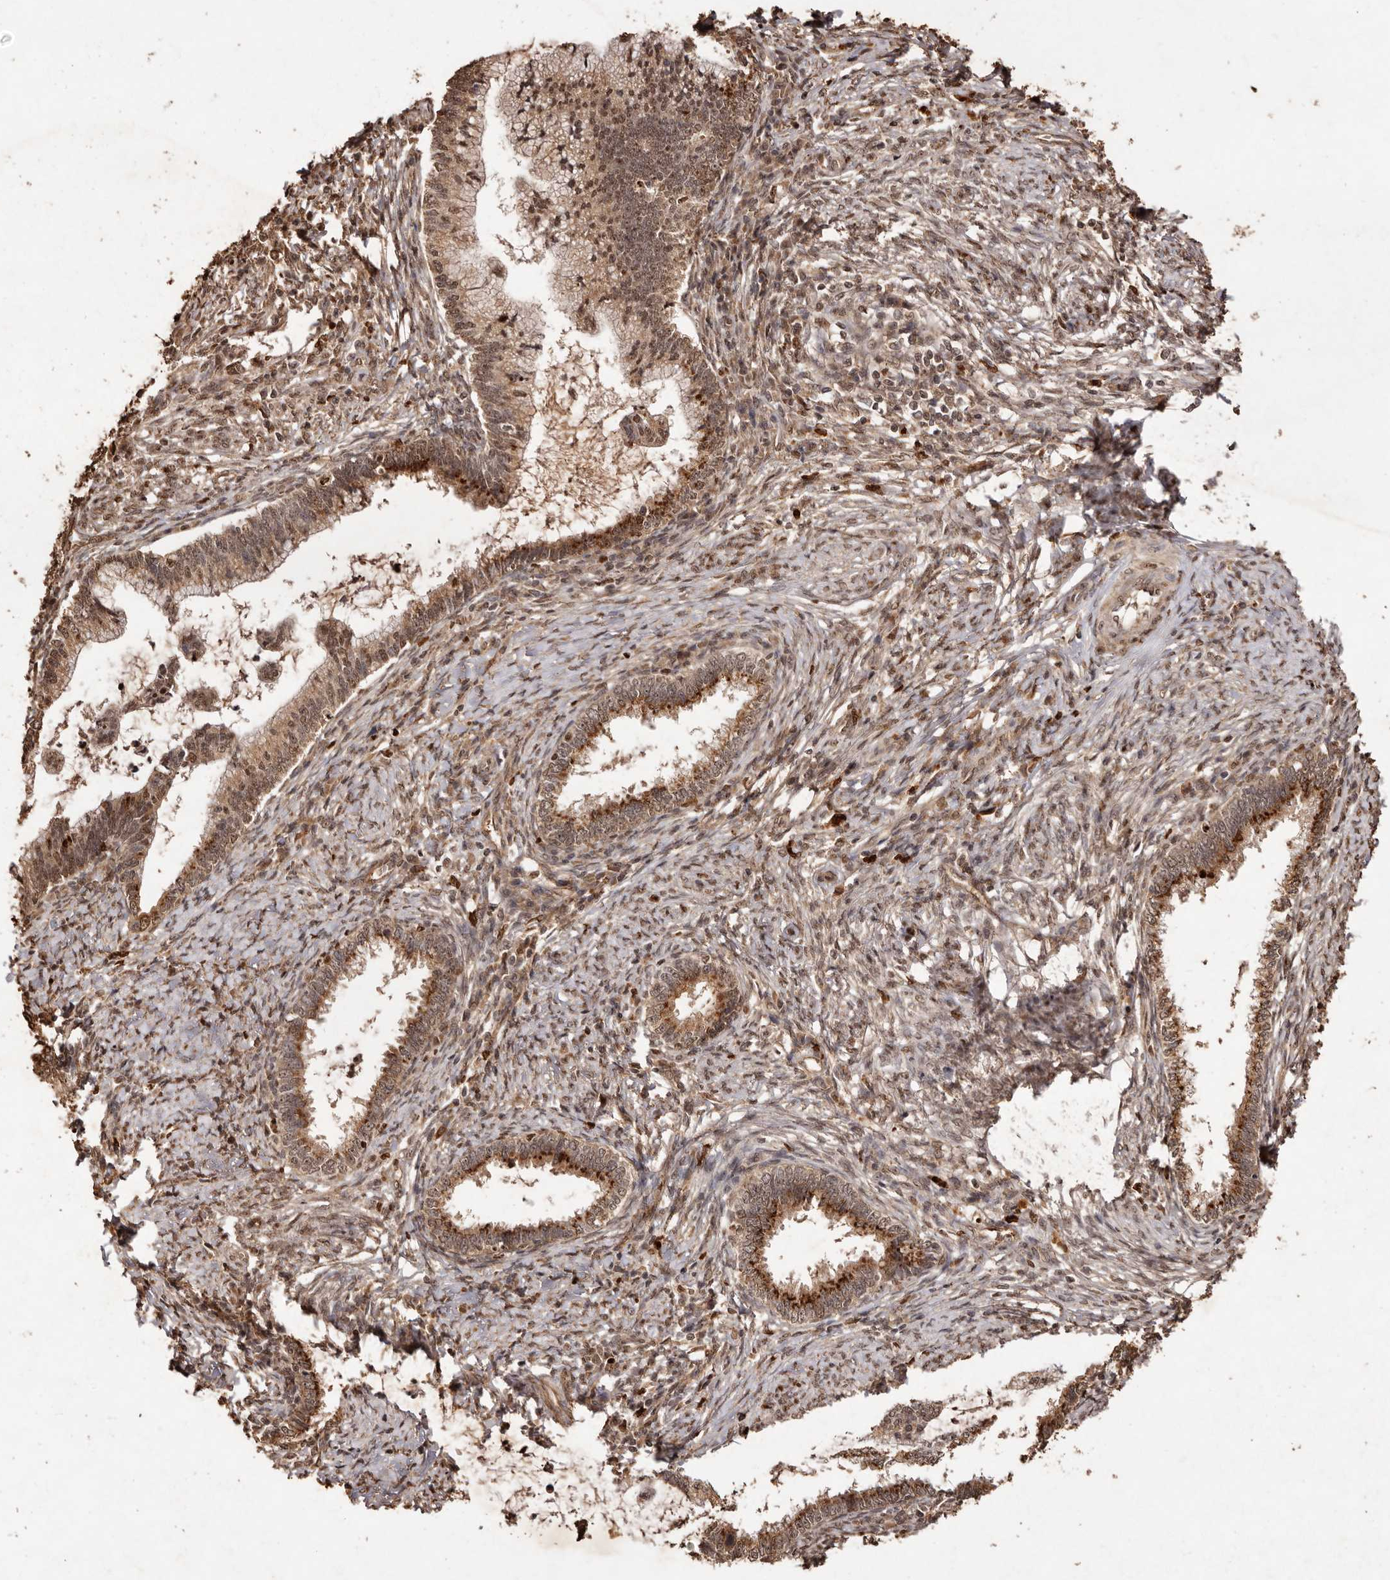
{"staining": {"intensity": "moderate", "quantity": ">75%", "location": "cytoplasmic/membranous,nuclear"}, "tissue": "cervical cancer", "cell_type": "Tumor cells", "image_type": "cancer", "snomed": [{"axis": "morphology", "description": "Adenocarcinoma, NOS"}, {"axis": "topography", "description": "Cervix"}], "caption": "Cervical cancer stained with DAB (3,3'-diaminobenzidine) IHC reveals medium levels of moderate cytoplasmic/membranous and nuclear staining in about >75% of tumor cells. (brown staining indicates protein expression, while blue staining denotes nuclei).", "gene": "NOTCH1", "patient": {"sex": "female", "age": 36}}